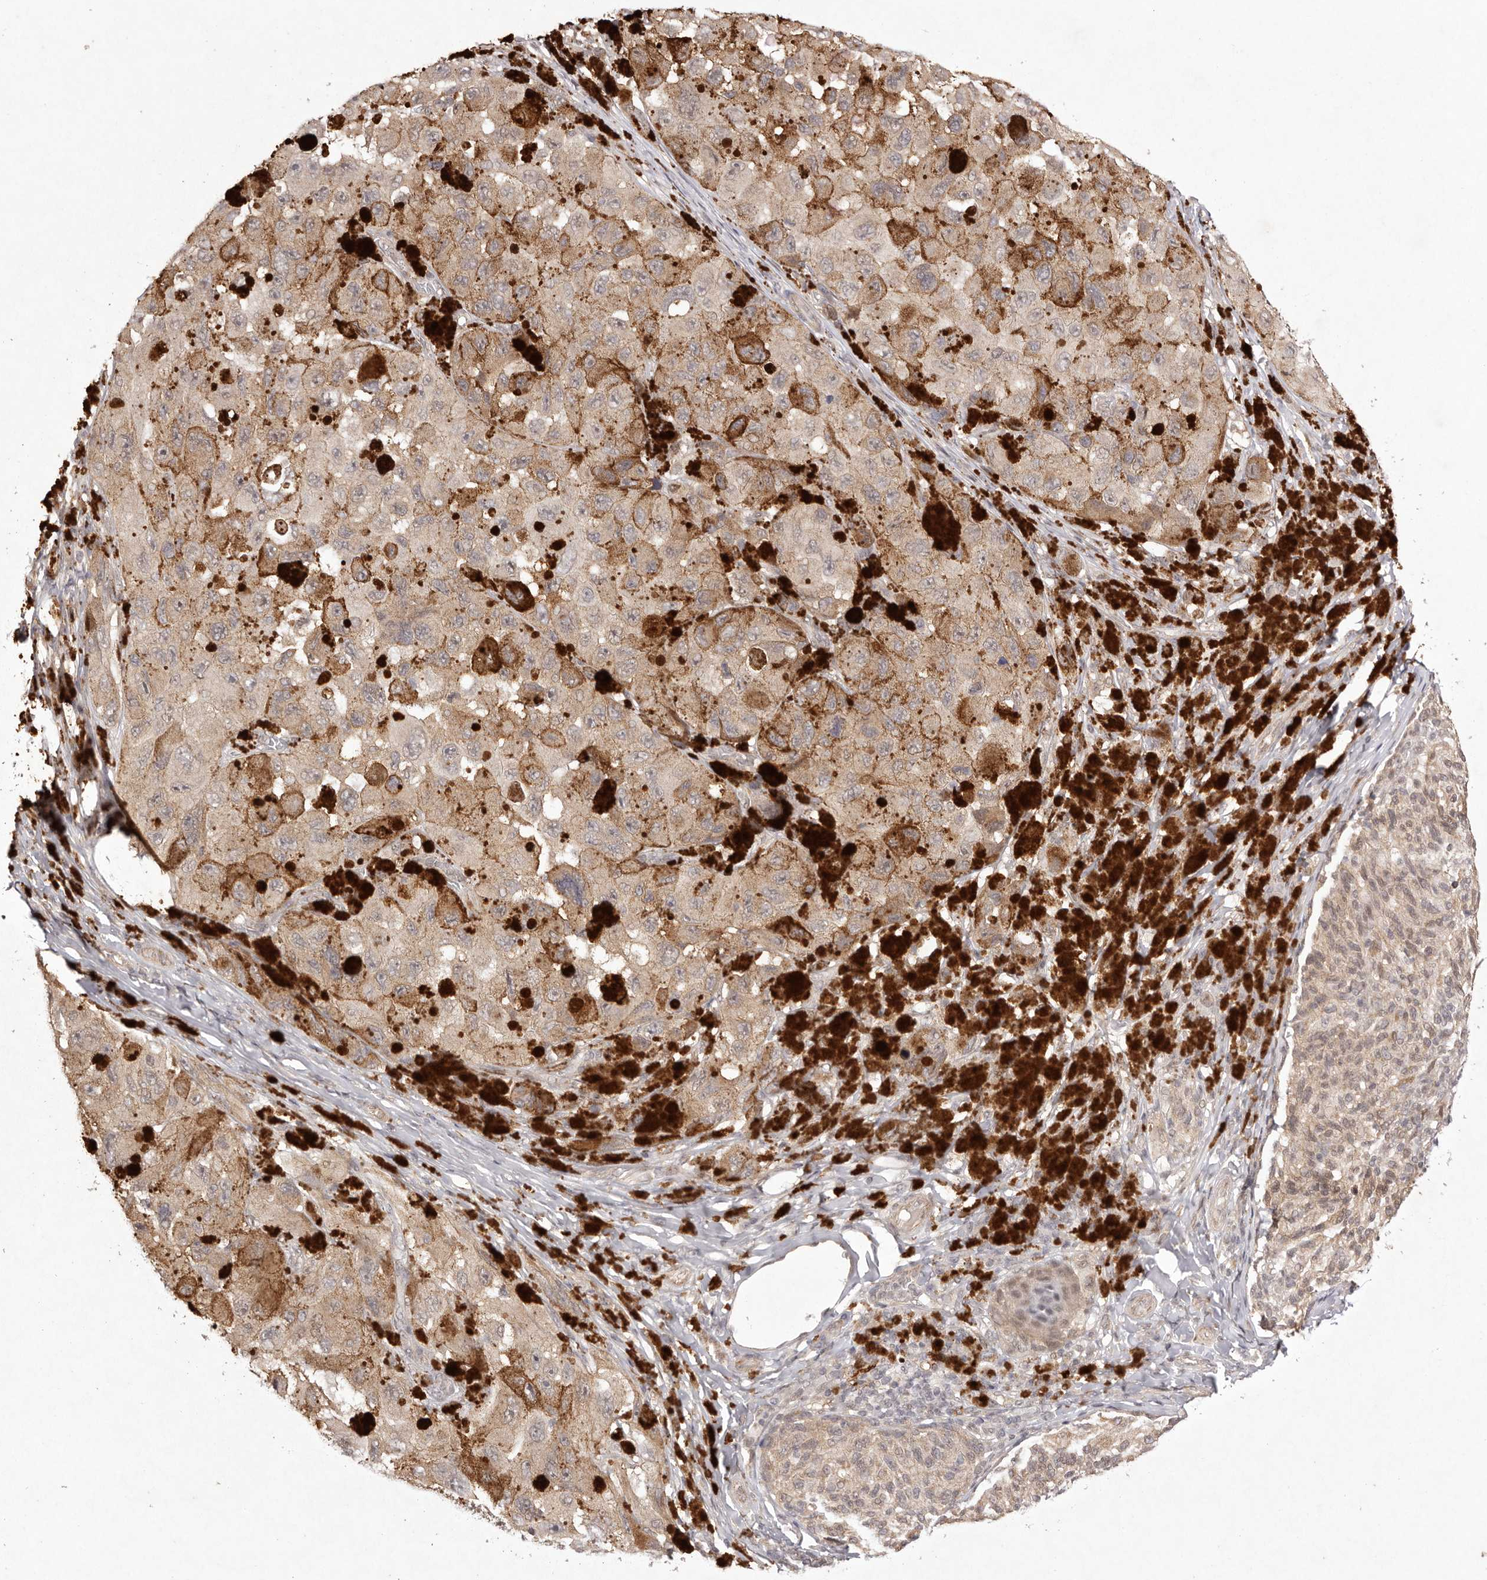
{"staining": {"intensity": "weak", "quantity": ">75%", "location": "cytoplasmic/membranous,nuclear"}, "tissue": "melanoma", "cell_type": "Tumor cells", "image_type": "cancer", "snomed": [{"axis": "morphology", "description": "Malignant melanoma, NOS"}, {"axis": "topography", "description": "Skin"}], "caption": "This is a histology image of IHC staining of malignant melanoma, which shows weak expression in the cytoplasmic/membranous and nuclear of tumor cells.", "gene": "BUD31", "patient": {"sex": "female", "age": 73}}